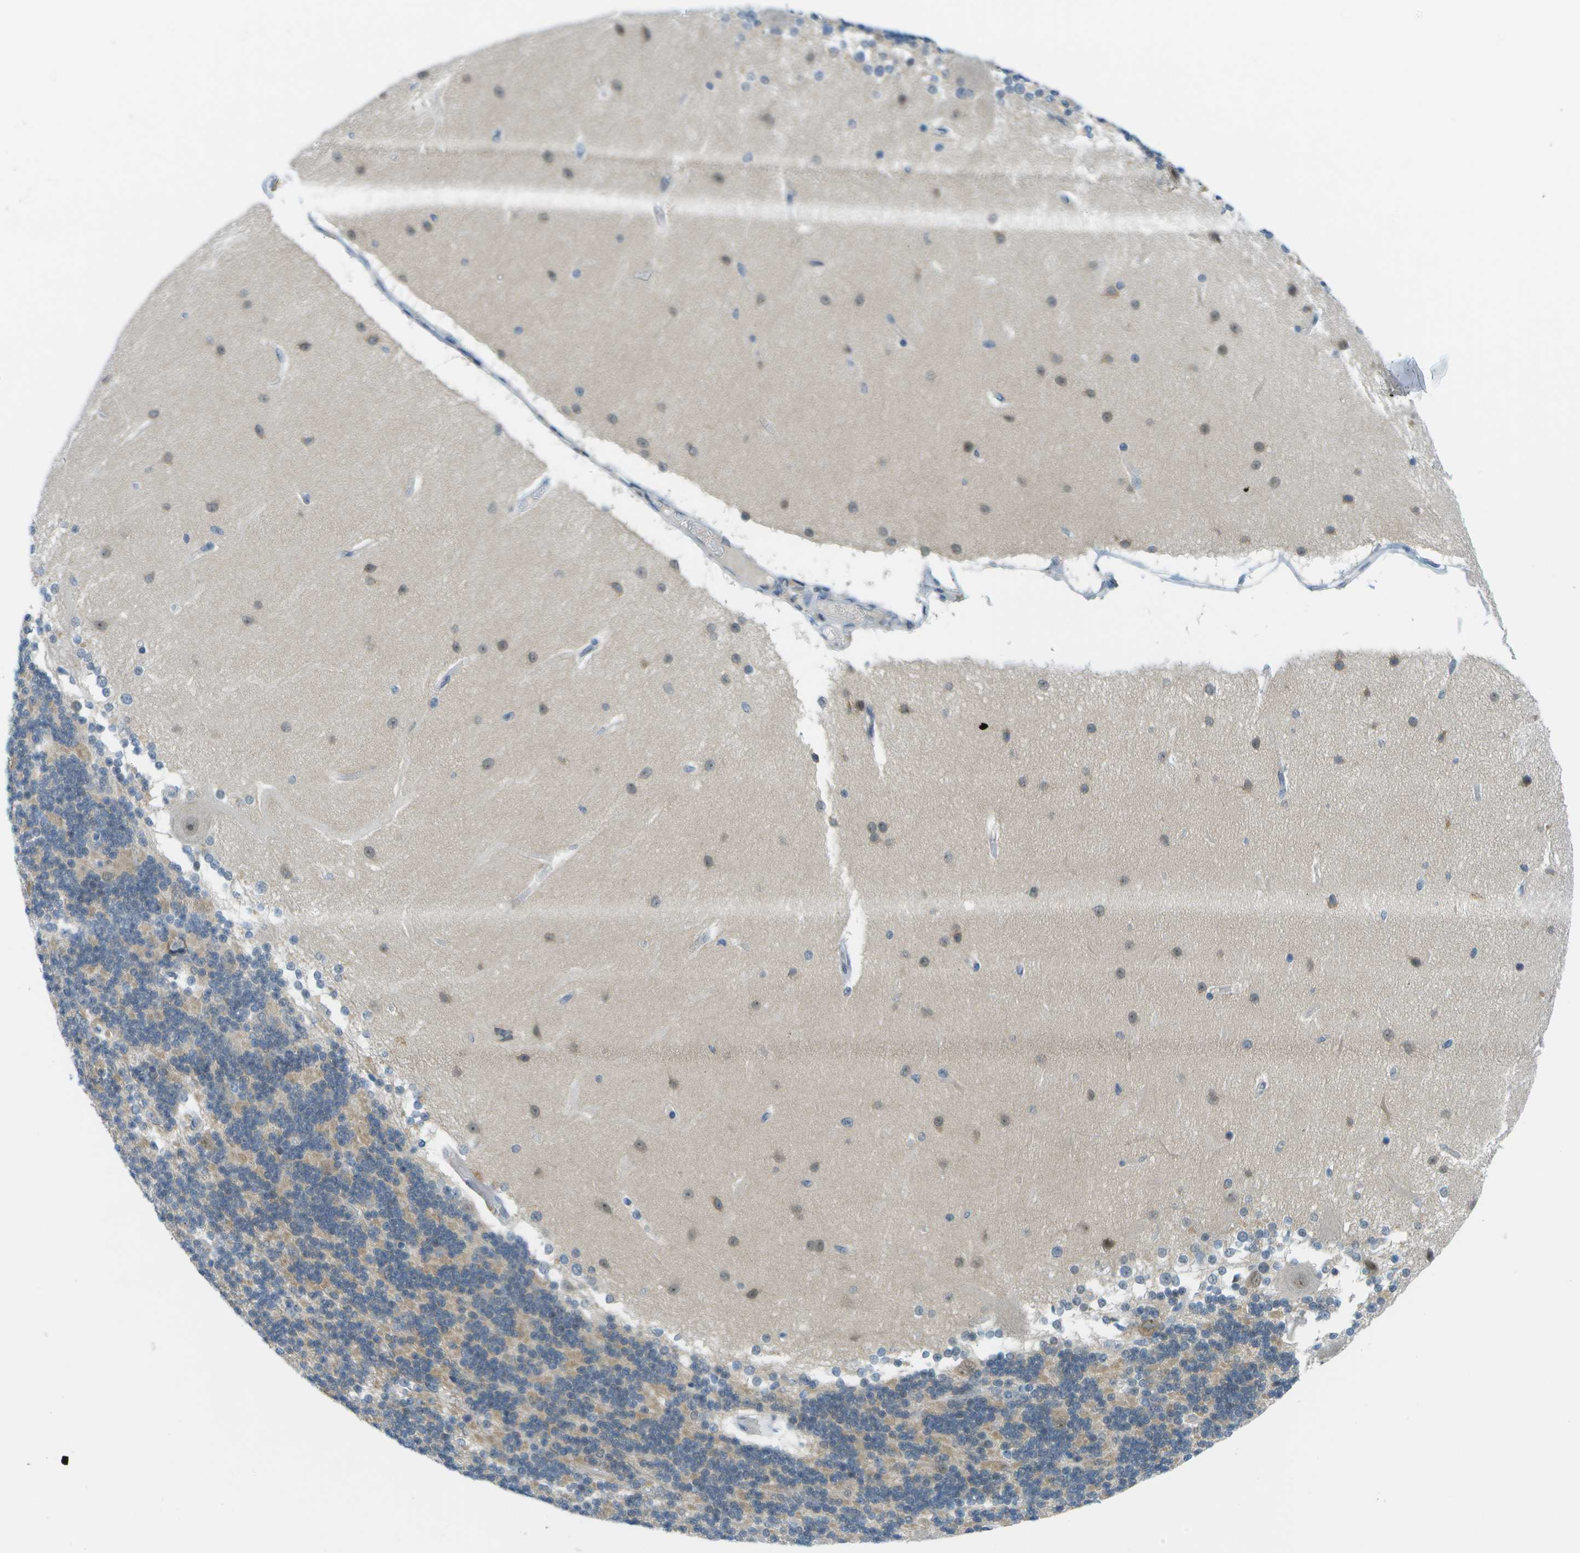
{"staining": {"intensity": "moderate", "quantity": "<25%", "location": "nuclear"}, "tissue": "cerebellum", "cell_type": "Cells in granular layer", "image_type": "normal", "snomed": [{"axis": "morphology", "description": "Normal tissue, NOS"}, {"axis": "topography", "description": "Cerebellum"}], "caption": "A brown stain labels moderate nuclear positivity of a protein in cells in granular layer of unremarkable cerebellum.", "gene": "PITHD1", "patient": {"sex": "female", "age": 54}}